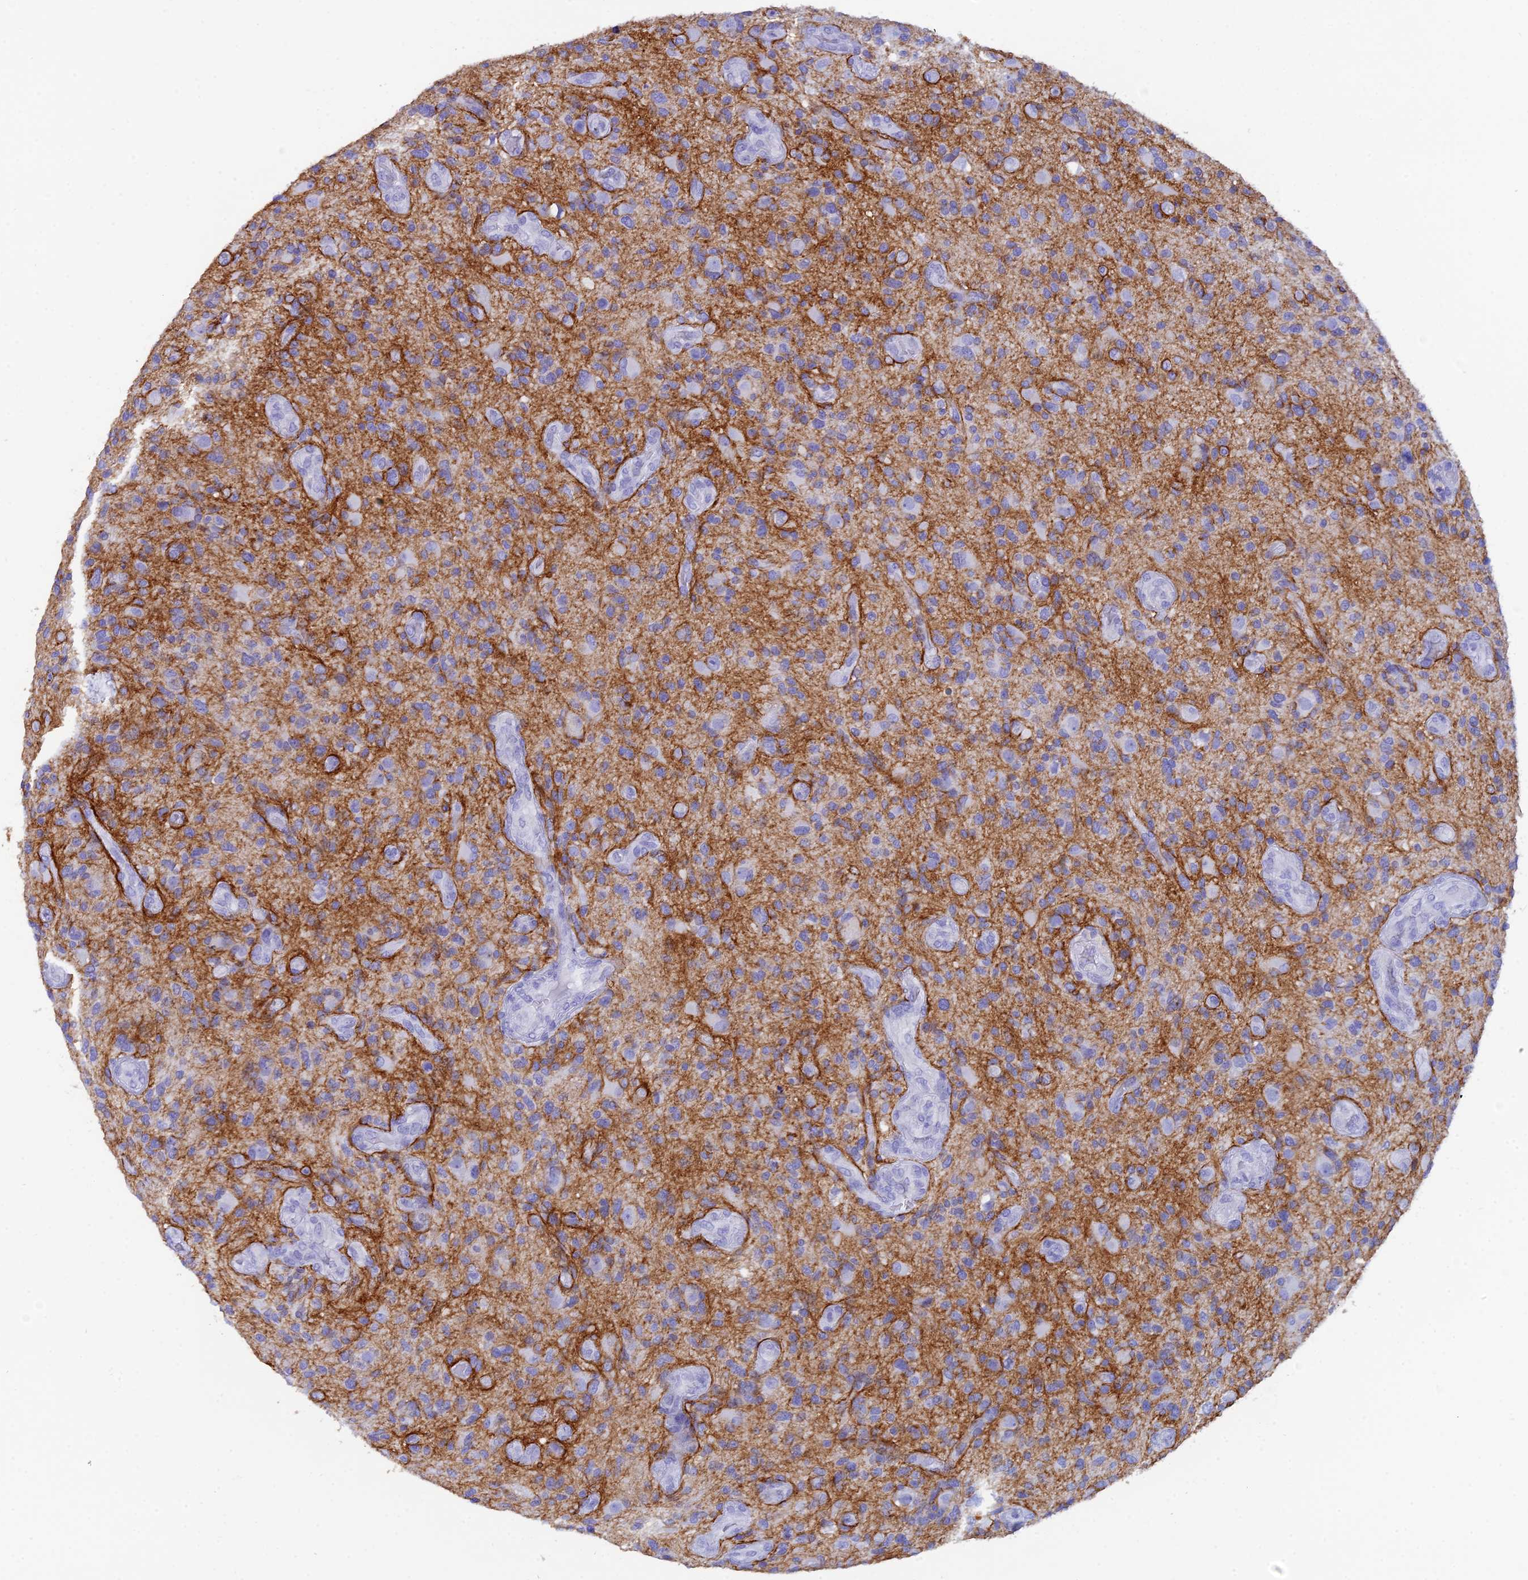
{"staining": {"intensity": "negative", "quantity": "none", "location": "none"}, "tissue": "glioma", "cell_type": "Tumor cells", "image_type": "cancer", "snomed": [{"axis": "morphology", "description": "Glioma, malignant, High grade"}, {"axis": "topography", "description": "Brain"}], "caption": "Protein analysis of malignant glioma (high-grade) shows no significant staining in tumor cells.", "gene": "REG1A", "patient": {"sex": "male", "age": 47}}